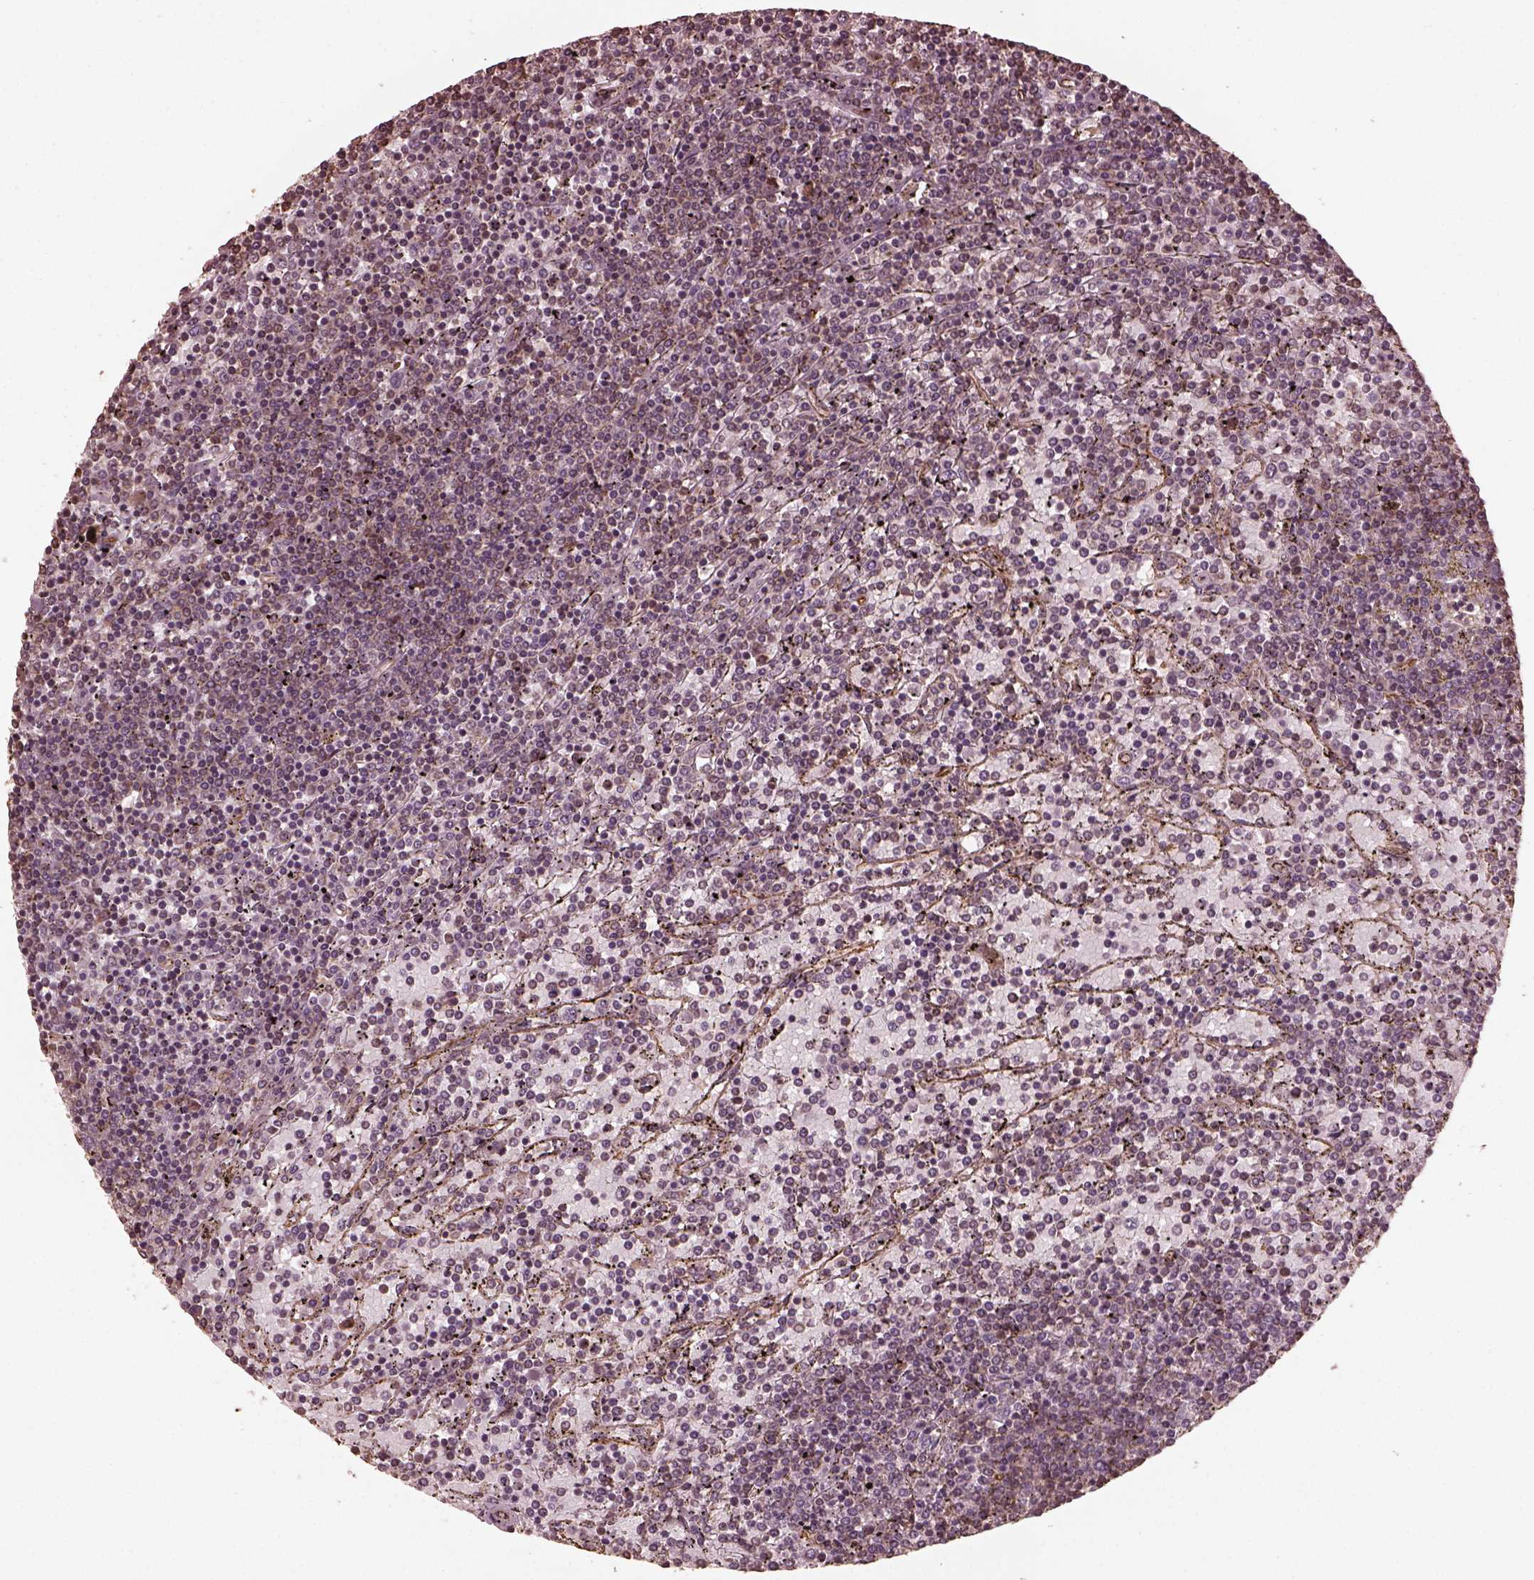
{"staining": {"intensity": "negative", "quantity": "none", "location": "none"}, "tissue": "lymphoma", "cell_type": "Tumor cells", "image_type": "cancer", "snomed": [{"axis": "morphology", "description": "Malignant lymphoma, non-Hodgkin's type, Low grade"}, {"axis": "topography", "description": "Spleen"}], "caption": "Tumor cells show no significant protein staining in lymphoma.", "gene": "GTPBP1", "patient": {"sex": "female", "age": 77}}